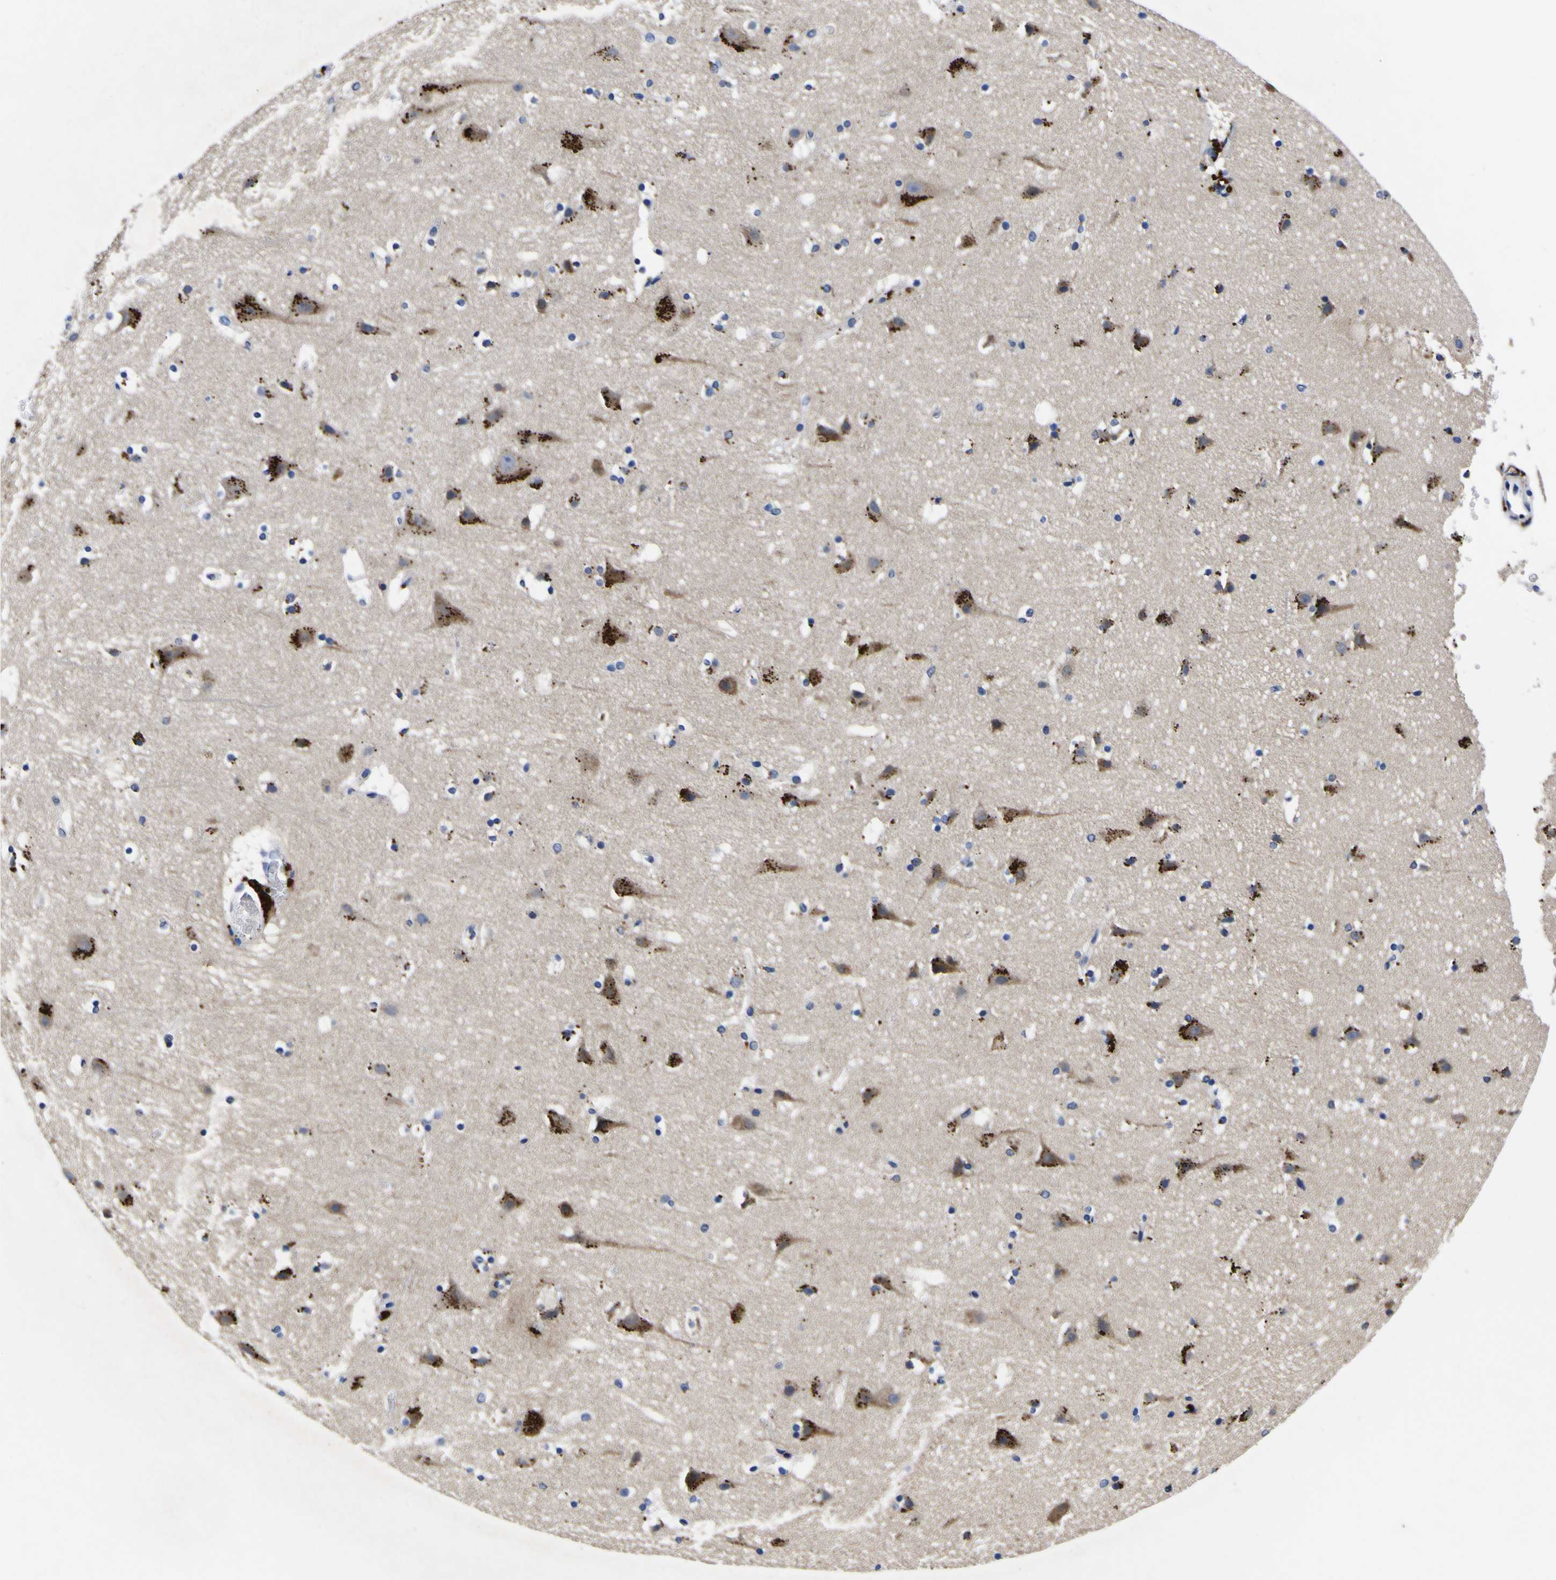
{"staining": {"intensity": "negative", "quantity": "none", "location": "none"}, "tissue": "cerebral cortex", "cell_type": "Endothelial cells", "image_type": "normal", "snomed": [{"axis": "morphology", "description": "Normal tissue, NOS"}, {"axis": "topography", "description": "Cerebral cortex"}], "caption": "The micrograph exhibits no staining of endothelial cells in unremarkable cerebral cortex.", "gene": "IGFLR1", "patient": {"sex": "male", "age": 45}}